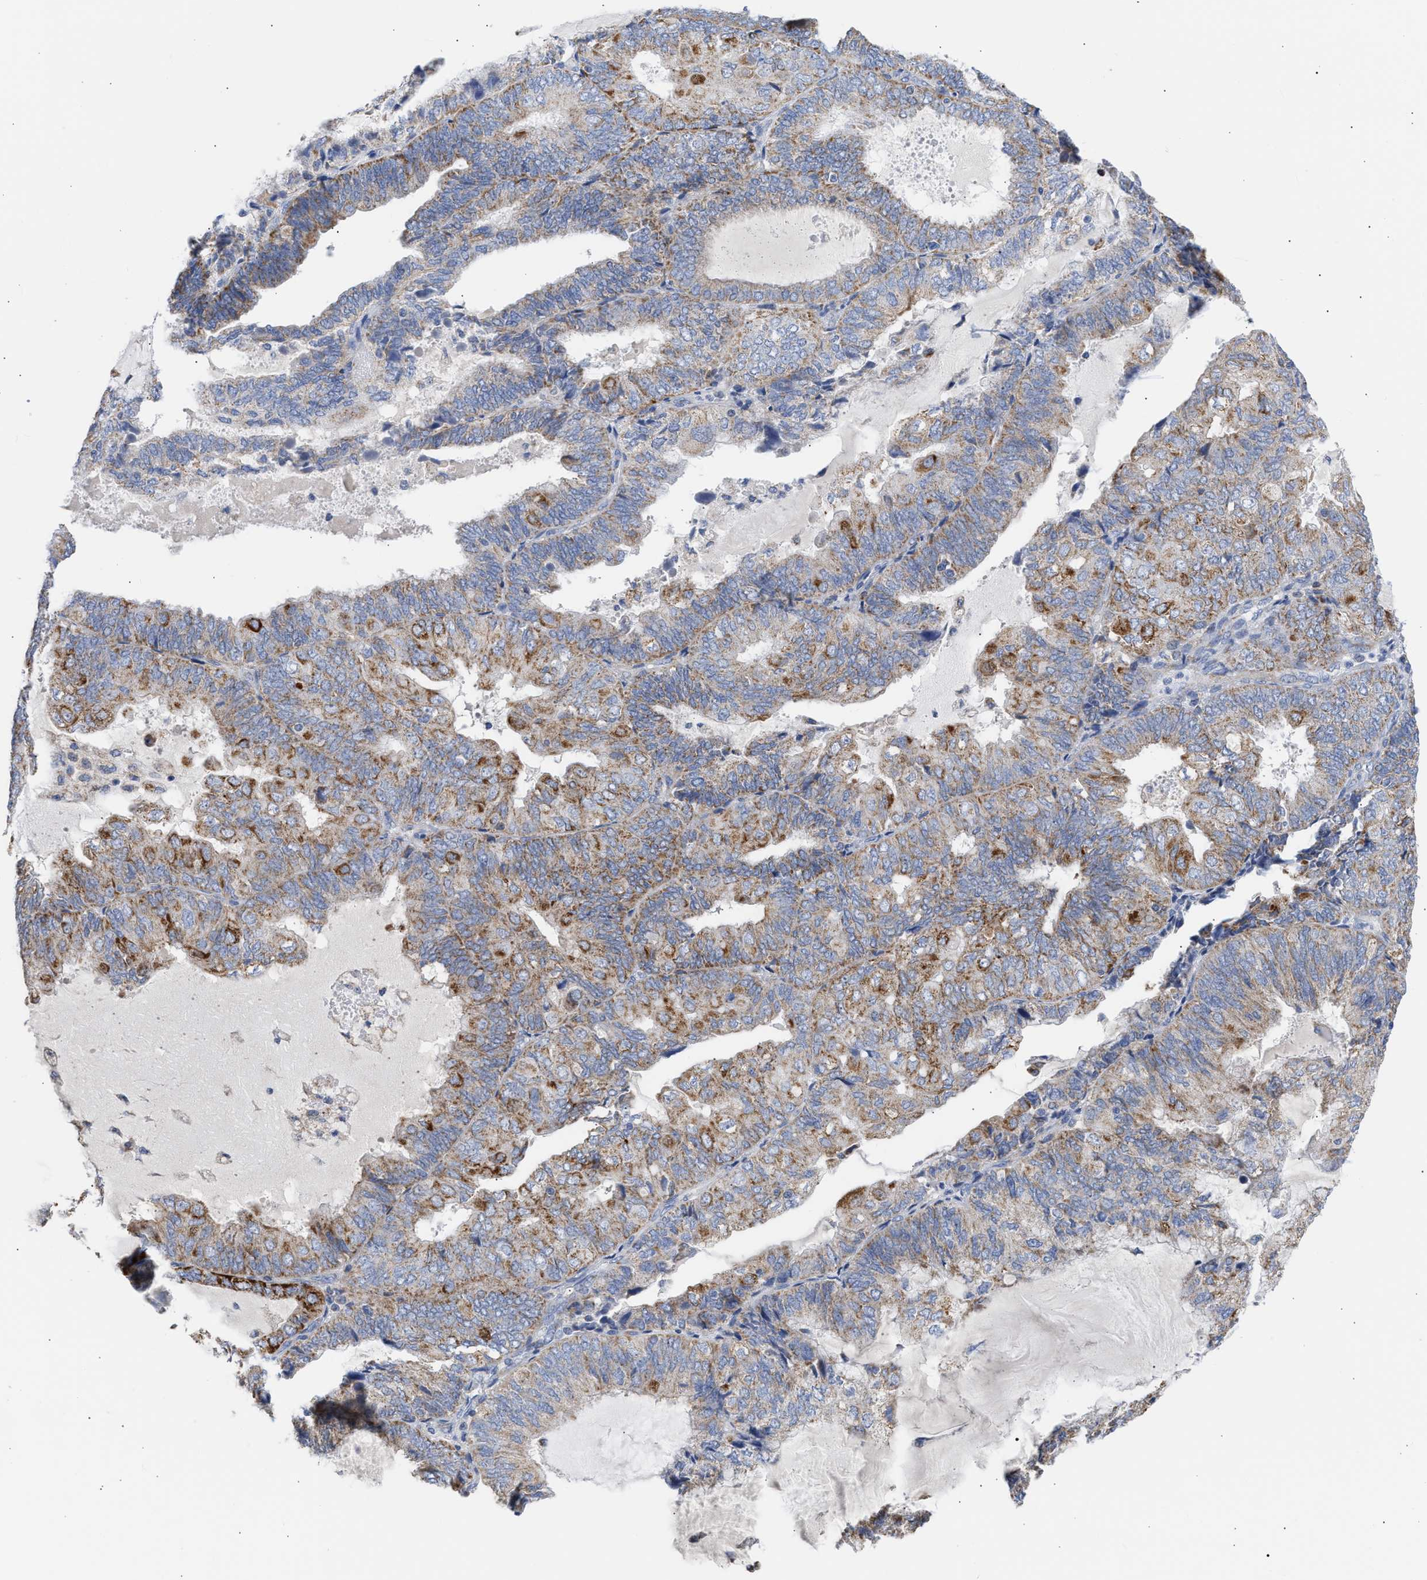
{"staining": {"intensity": "moderate", "quantity": "25%-75%", "location": "cytoplasmic/membranous"}, "tissue": "endometrial cancer", "cell_type": "Tumor cells", "image_type": "cancer", "snomed": [{"axis": "morphology", "description": "Adenocarcinoma, NOS"}, {"axis": "topography", "description": "Endometrium"}], "caption": "A photomicrograph showing moderate cytoplasmic/membranous expression in about 25%-75% of tumor cells in endometrial cancer (adenocarcinoma), as visualized by brown immunohistochemical staining.", "gene": "ACOT13", "patient": {"sex": "female", "age": 81}}